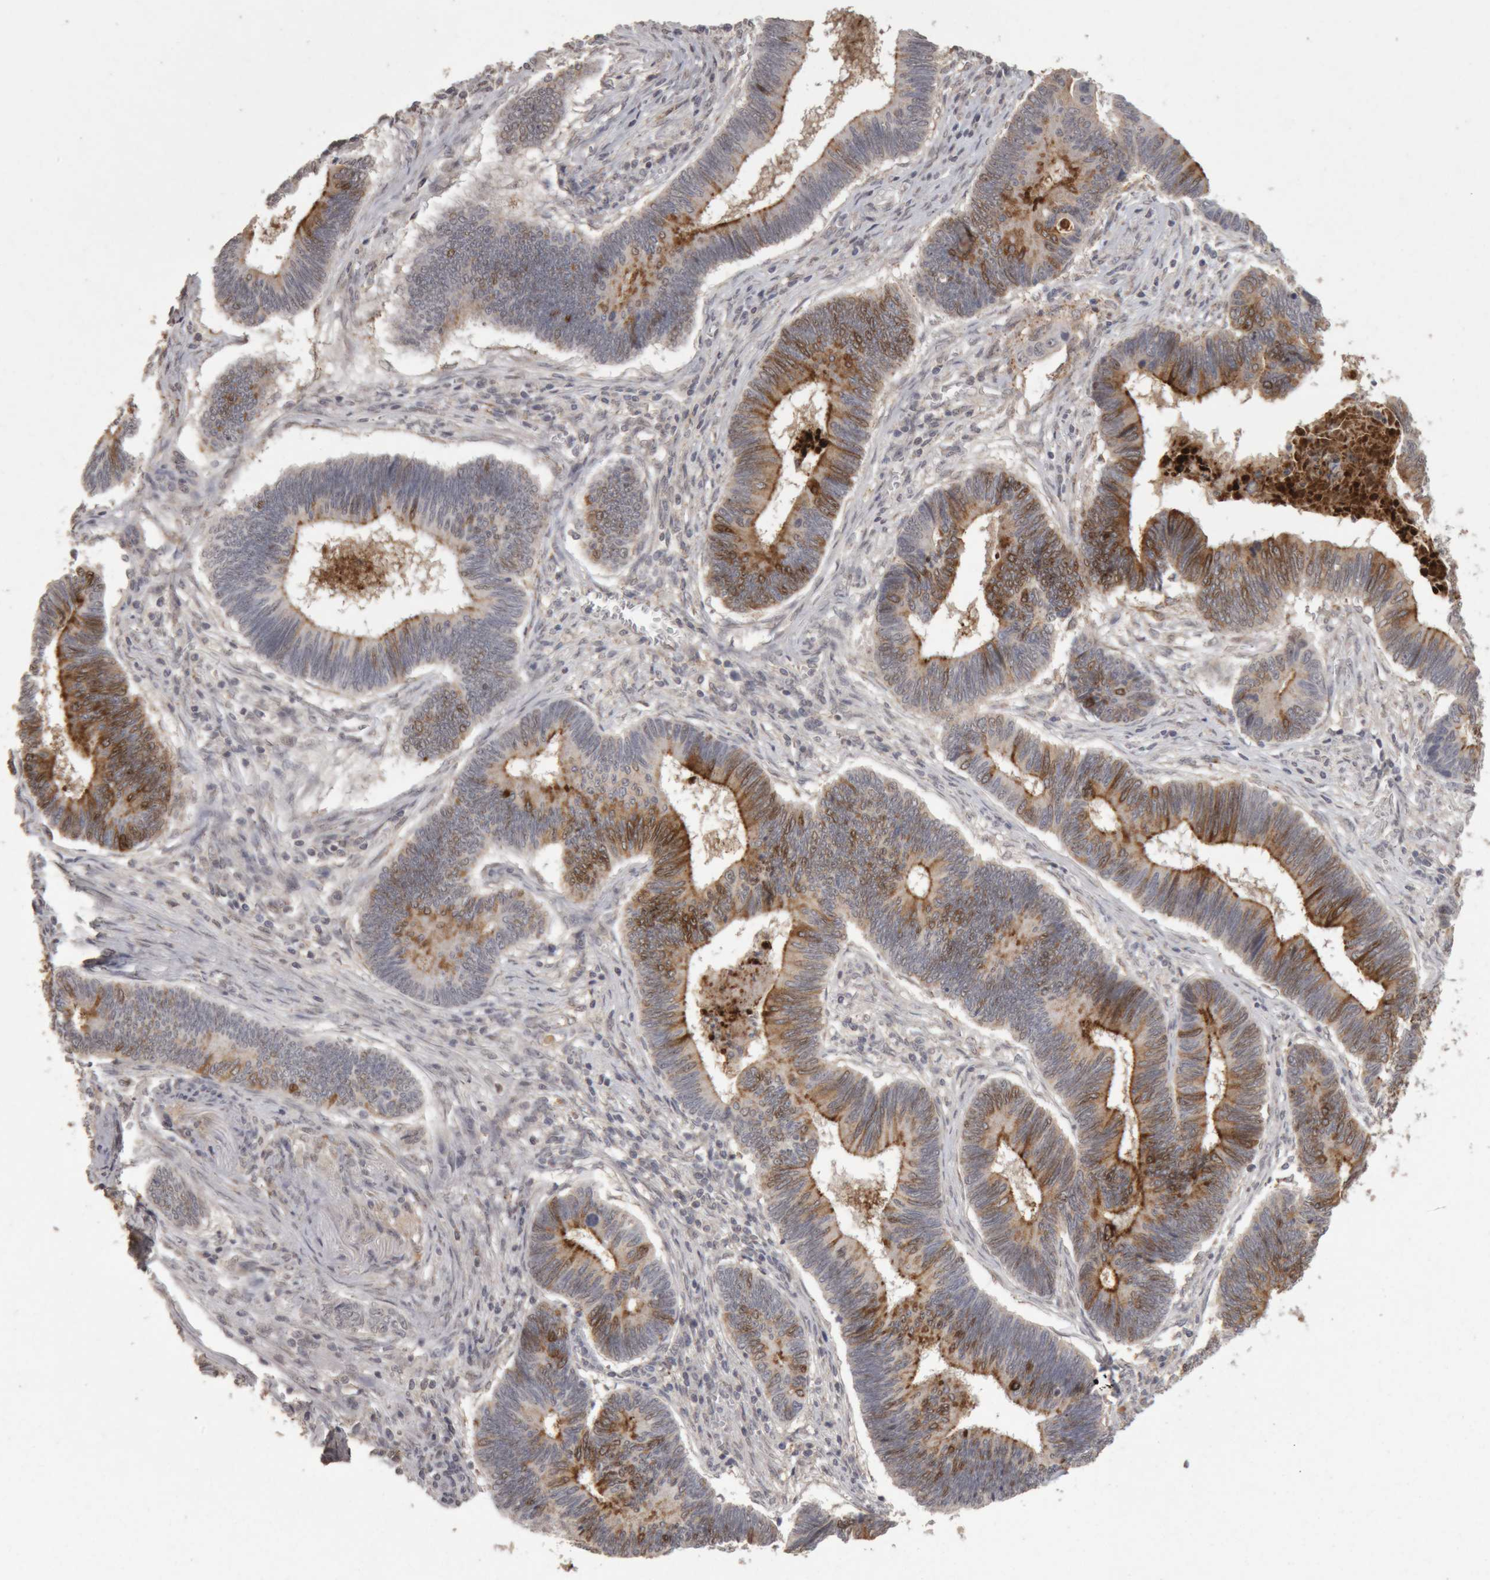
{"staining": {"intensity": "strong", "quantity": "25%-75%", "location": "cytoplasmic/membranous"}, "tissue": "pancreatic cancer", "cell_type": "Tumor cells", "image_type": "cancer", "snomed": [{"axis": "morphology", "description": "Adenocarcinoma, NOS"}, {"axis": "topography", "description": "Pancreas"}], "caption": "Strong cytoplasmic/membranous expression is present in approximately 25%-75% of tumor cells in pancreatic cancer (adenocarcinoma).", "gene": "MEP1A", "patient": {"sex": "female", "age": 70}}